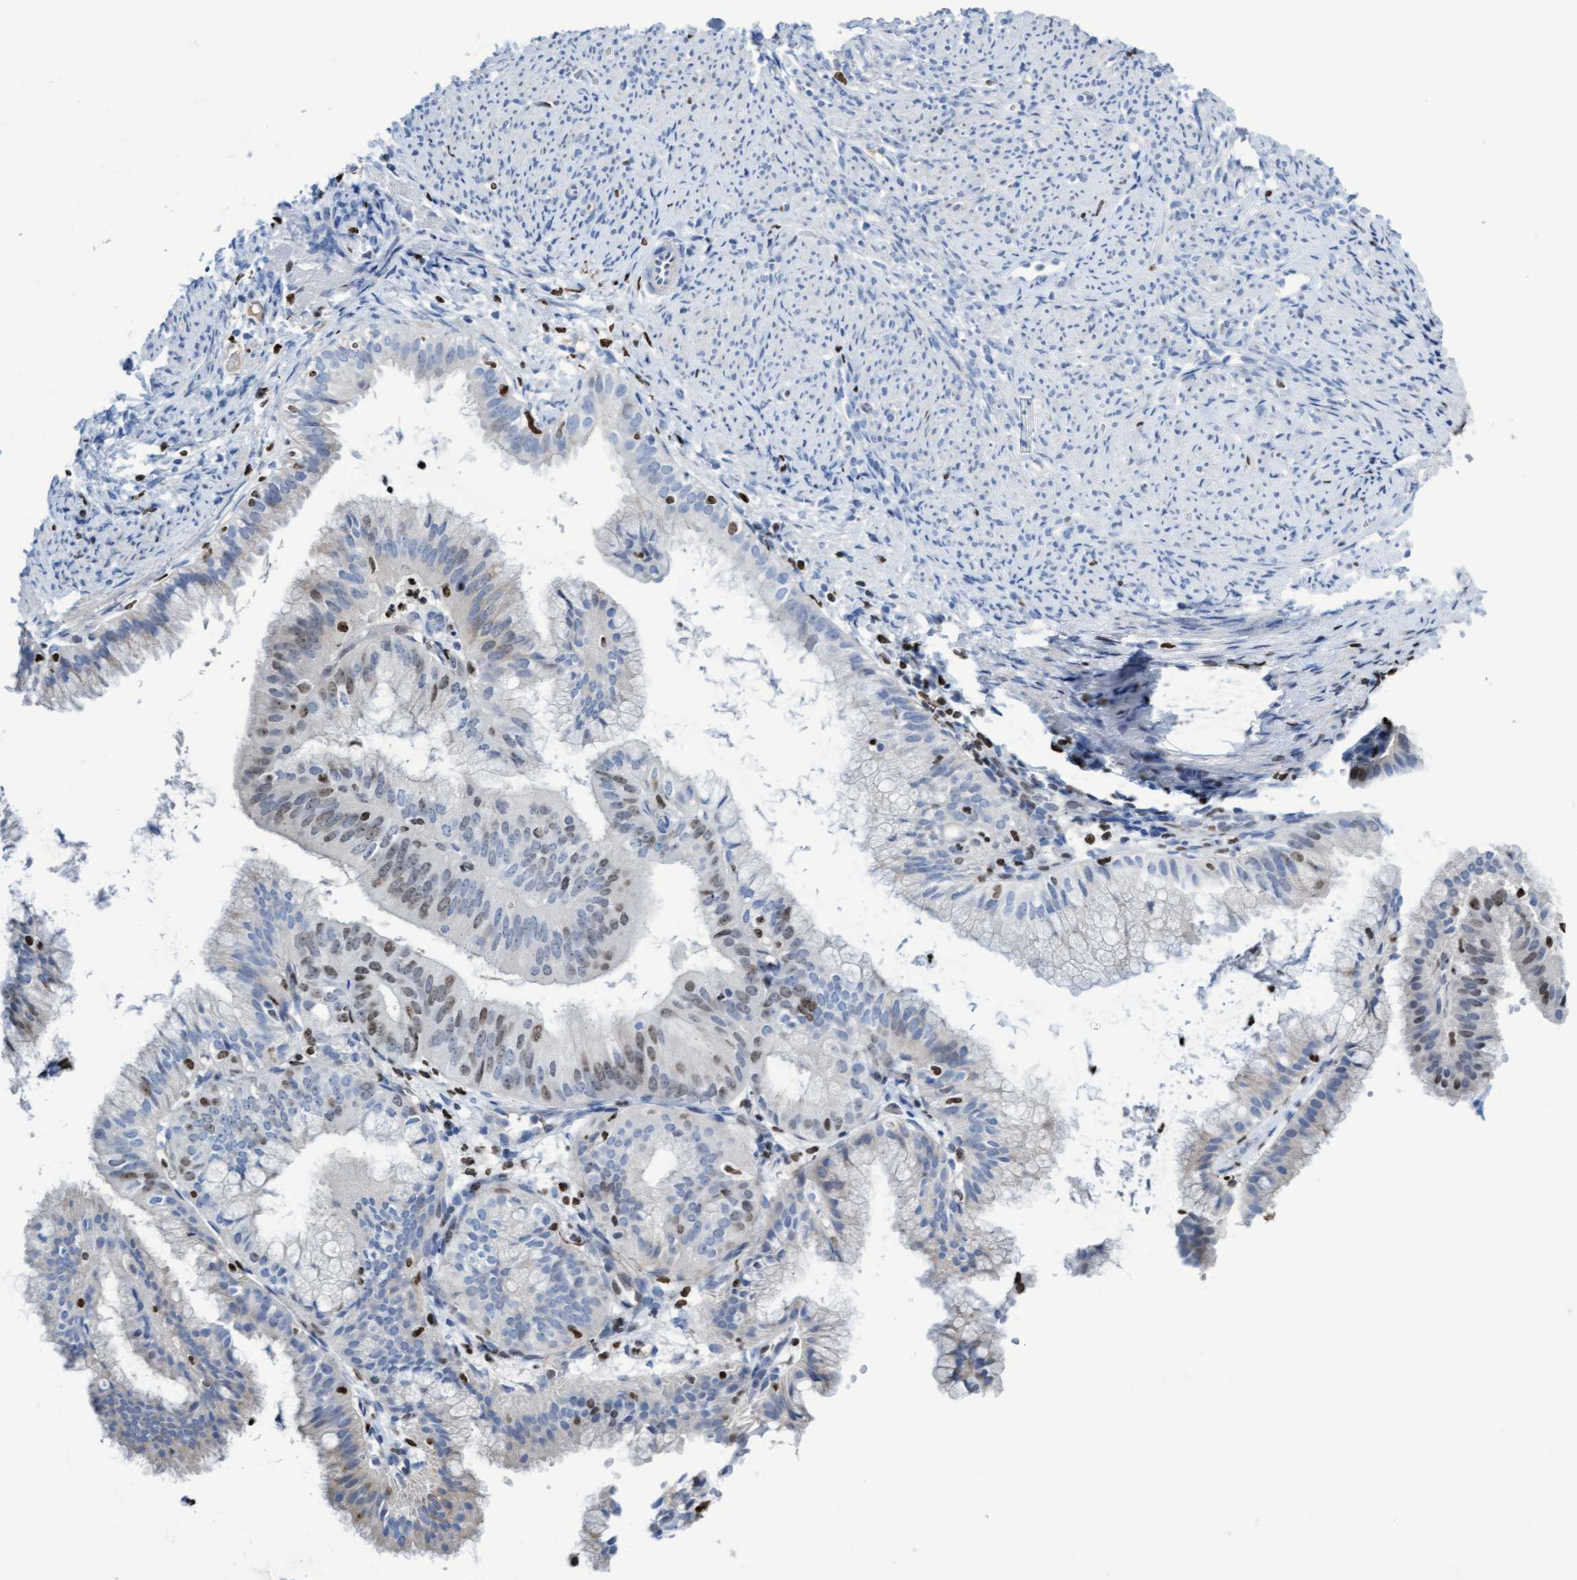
{"staining": {"intensity": "moderate", "quantity": "25%-75%", "location": "nuclear"}, "tissue": "endometrial cancer", "cell_type": "Tumor cells", "image_type": "cancer", "snomed": [{"axis": "morphology", "description": "Adenocarcinoma, NOS"}, {"axis": "topography", "description": "Endometrium"}], "caption": "High-magnification brightfield microscopy of adenocarcinoma (endometrial) stained with DAB (brown) and counterstained with hematoxylin (blue). tumor cells exhibit moderate nuclear expression is identified in about25%-75% of cells. Ihc stains the protein of interest in brown and the nuclei are stained blue.", "gene": "CBX2", "patient": {"sex": "female", "age": 63}}